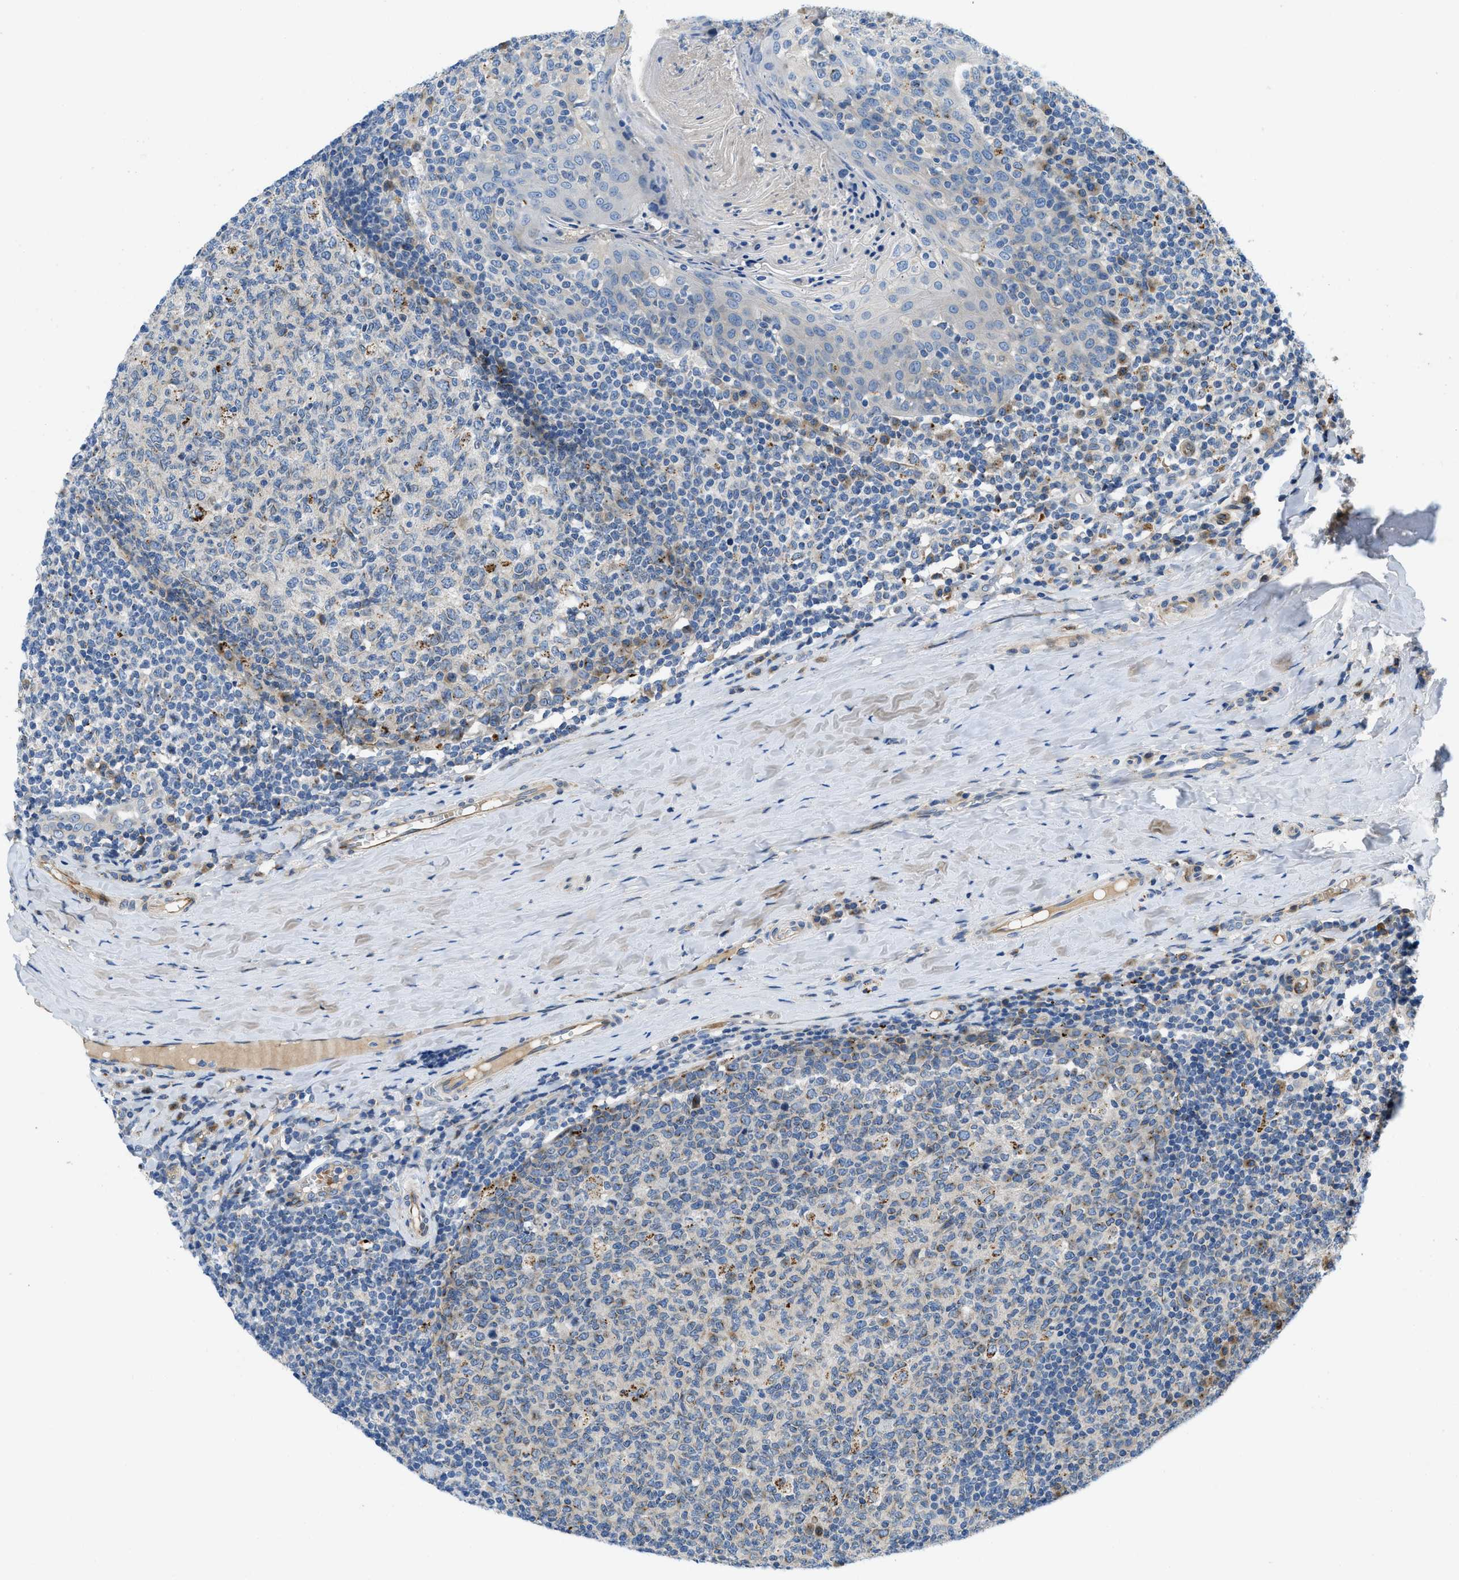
{"staining": {"intensity": "moderate", "quantity": "<25%", "location": "cytoplasmic/membranous"}, "tissue": "tonsil", "cell_type": "Germinal center cells", "image_type": "normal", "snomed": [{"axis": "morphology", "description": "Normal tissue, NOS"}, {"axis": "topography", "description": "Tonsil"}], "caption": "This image reveals unremarkable tonsil stained with immunohistochemistry (IHC) to label a protein in brown. The cytoplasmic/membranous of germinal center cells show moderate positivity for the protein. Nuclei are counter-stained blue.", "gene": "TMEM248", "patient": {"sex": "female", "age": 19}}